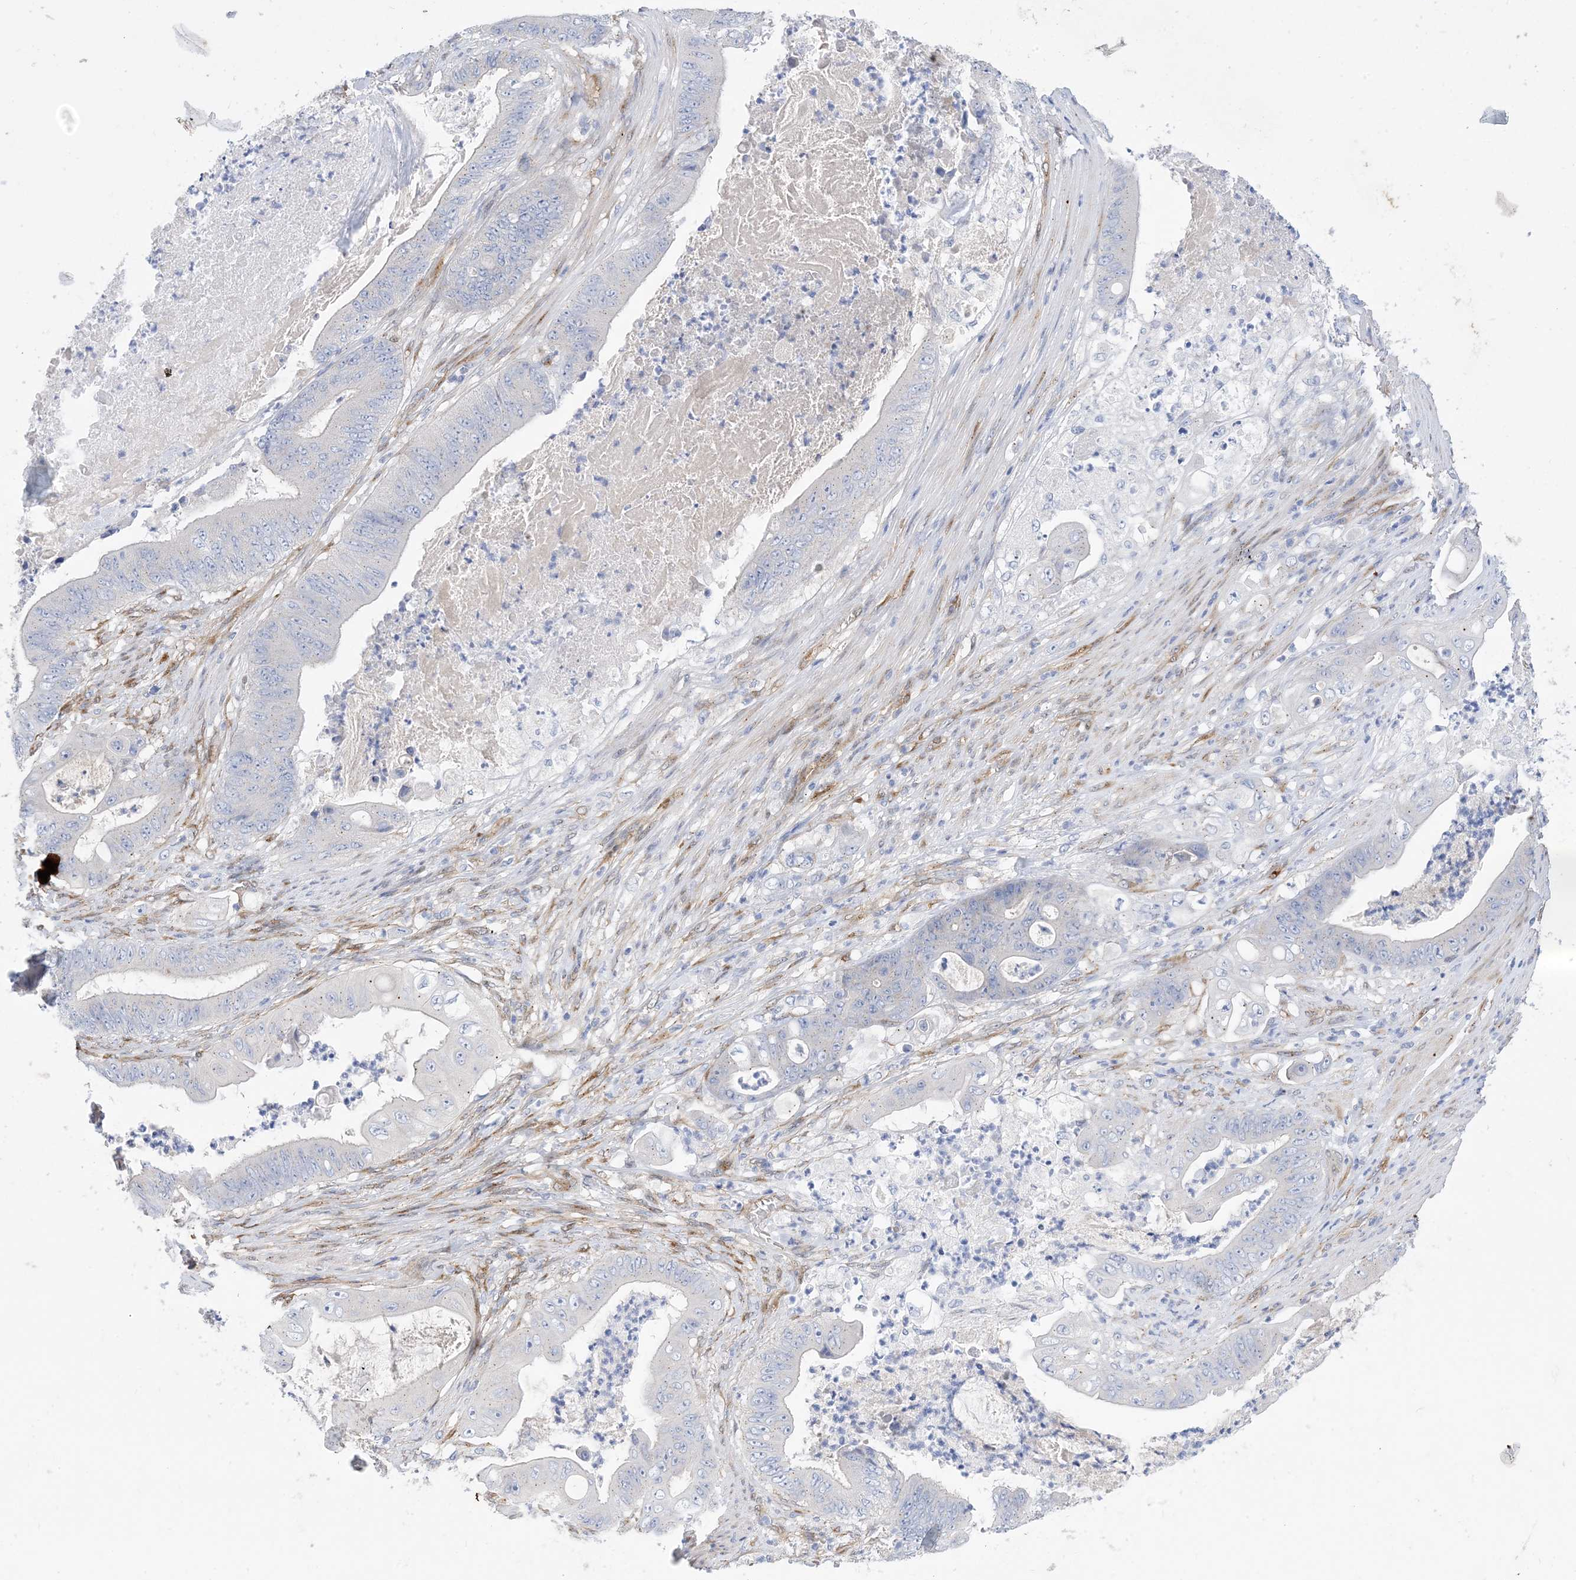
{"staining": {"intensity": "negative", "quantity": "none", "location": "none"}, "tissue": "stomach cancer", "cell_type": "Tumor cells", "image_type": "cancer", "snomed": [{"axis": "morphology", "description": "Adenocarcinoma, NOS"}, {"axis": "topography", "description": "Stomach"}], "caption": "Human stomach cancer stained for a protein using IHC exhibits no expression in tumor cells.", "gene": "RBMS3", "patient": {"sex": "female", "age": 73}}